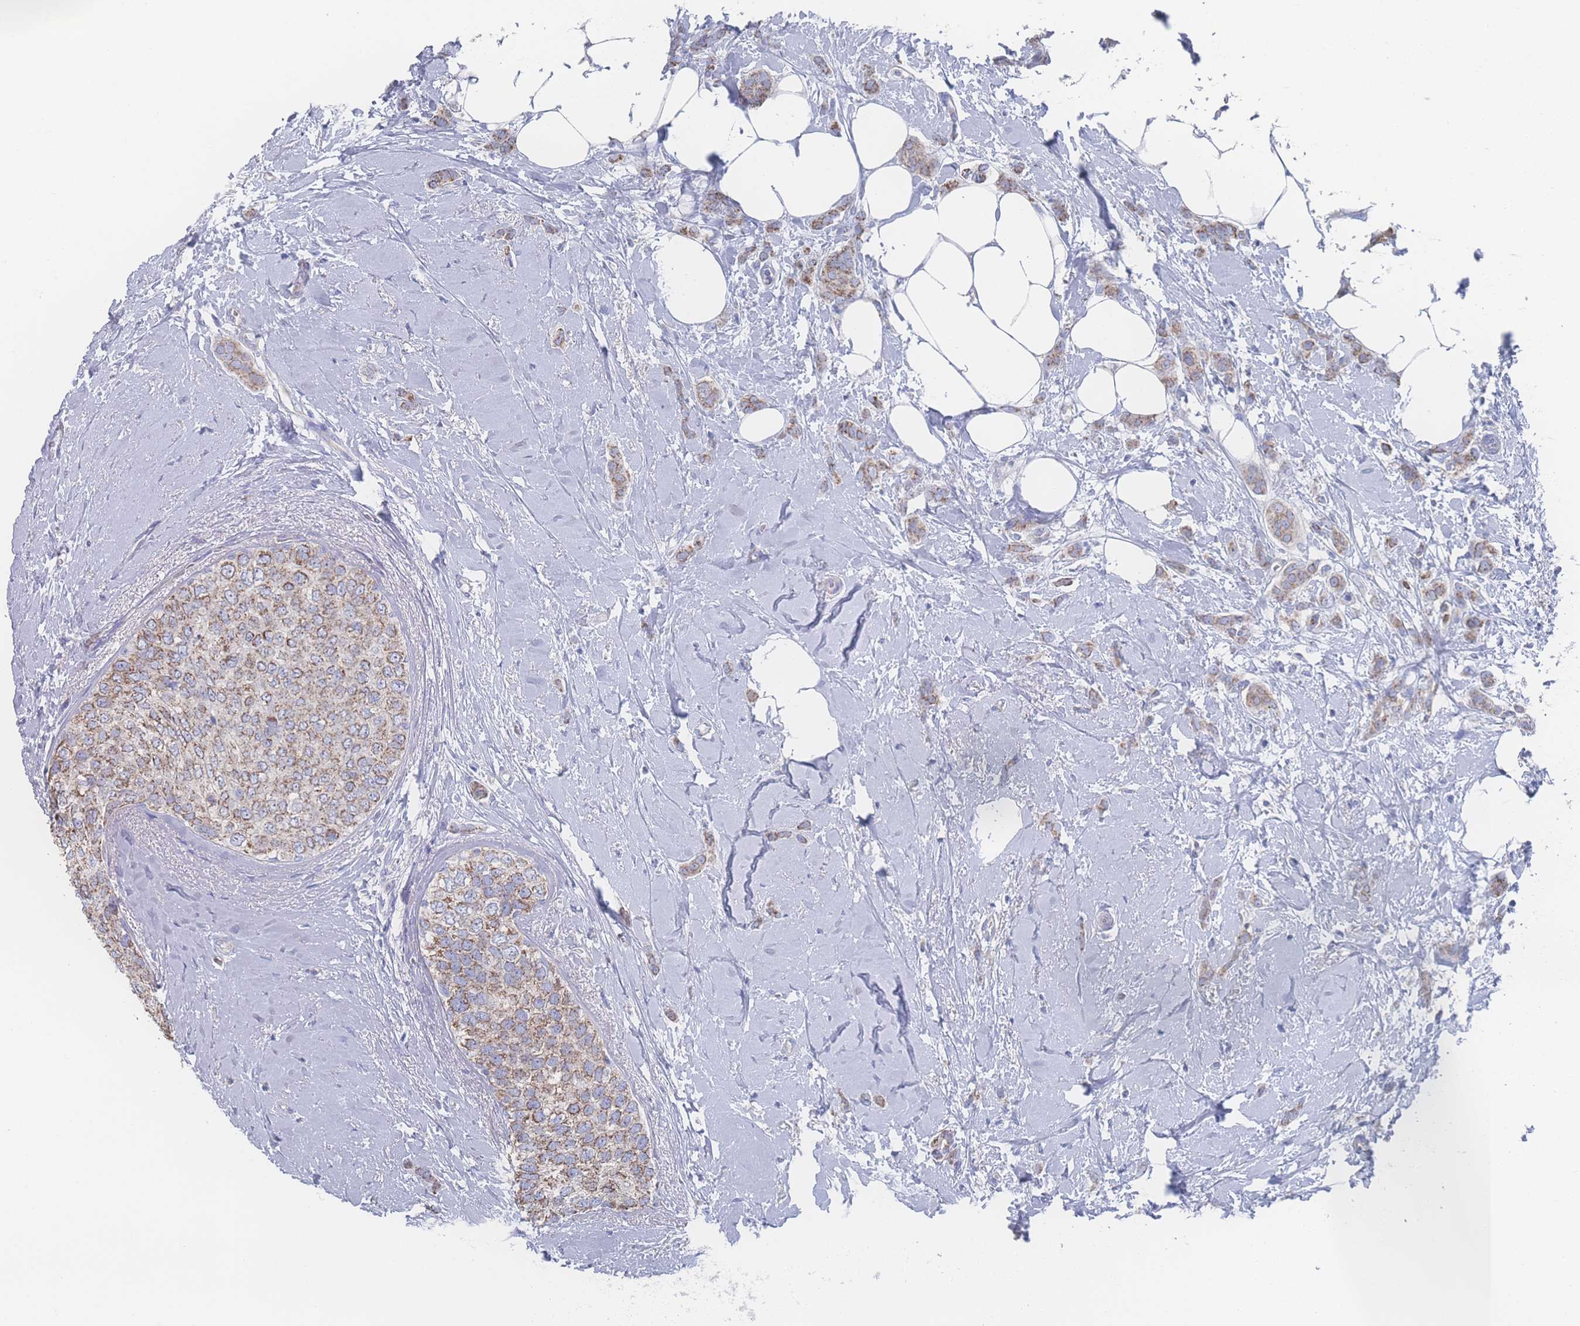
{"staining": {"intensity": "moderate", "quantity": ">75%", "location": "cytoplasmic/membranous"}, "tissue": "breast cancer", "cell_type": "Tumor cells", "image_type": "cancer", "snomed": [{"axis": "morphology", "description": "Duct carcinoma"}, {"axis": "topography", "description": "Breast"}], "caption": "This histopathology image displays IHC staining of breast cancer (infiltrating ductal carcinoma), with medium moderate cytoplasmic/membranous staining in about >75% of tumor cells.", "gene": "SNPH", "patient": {"sex": "female", "age": 72}}